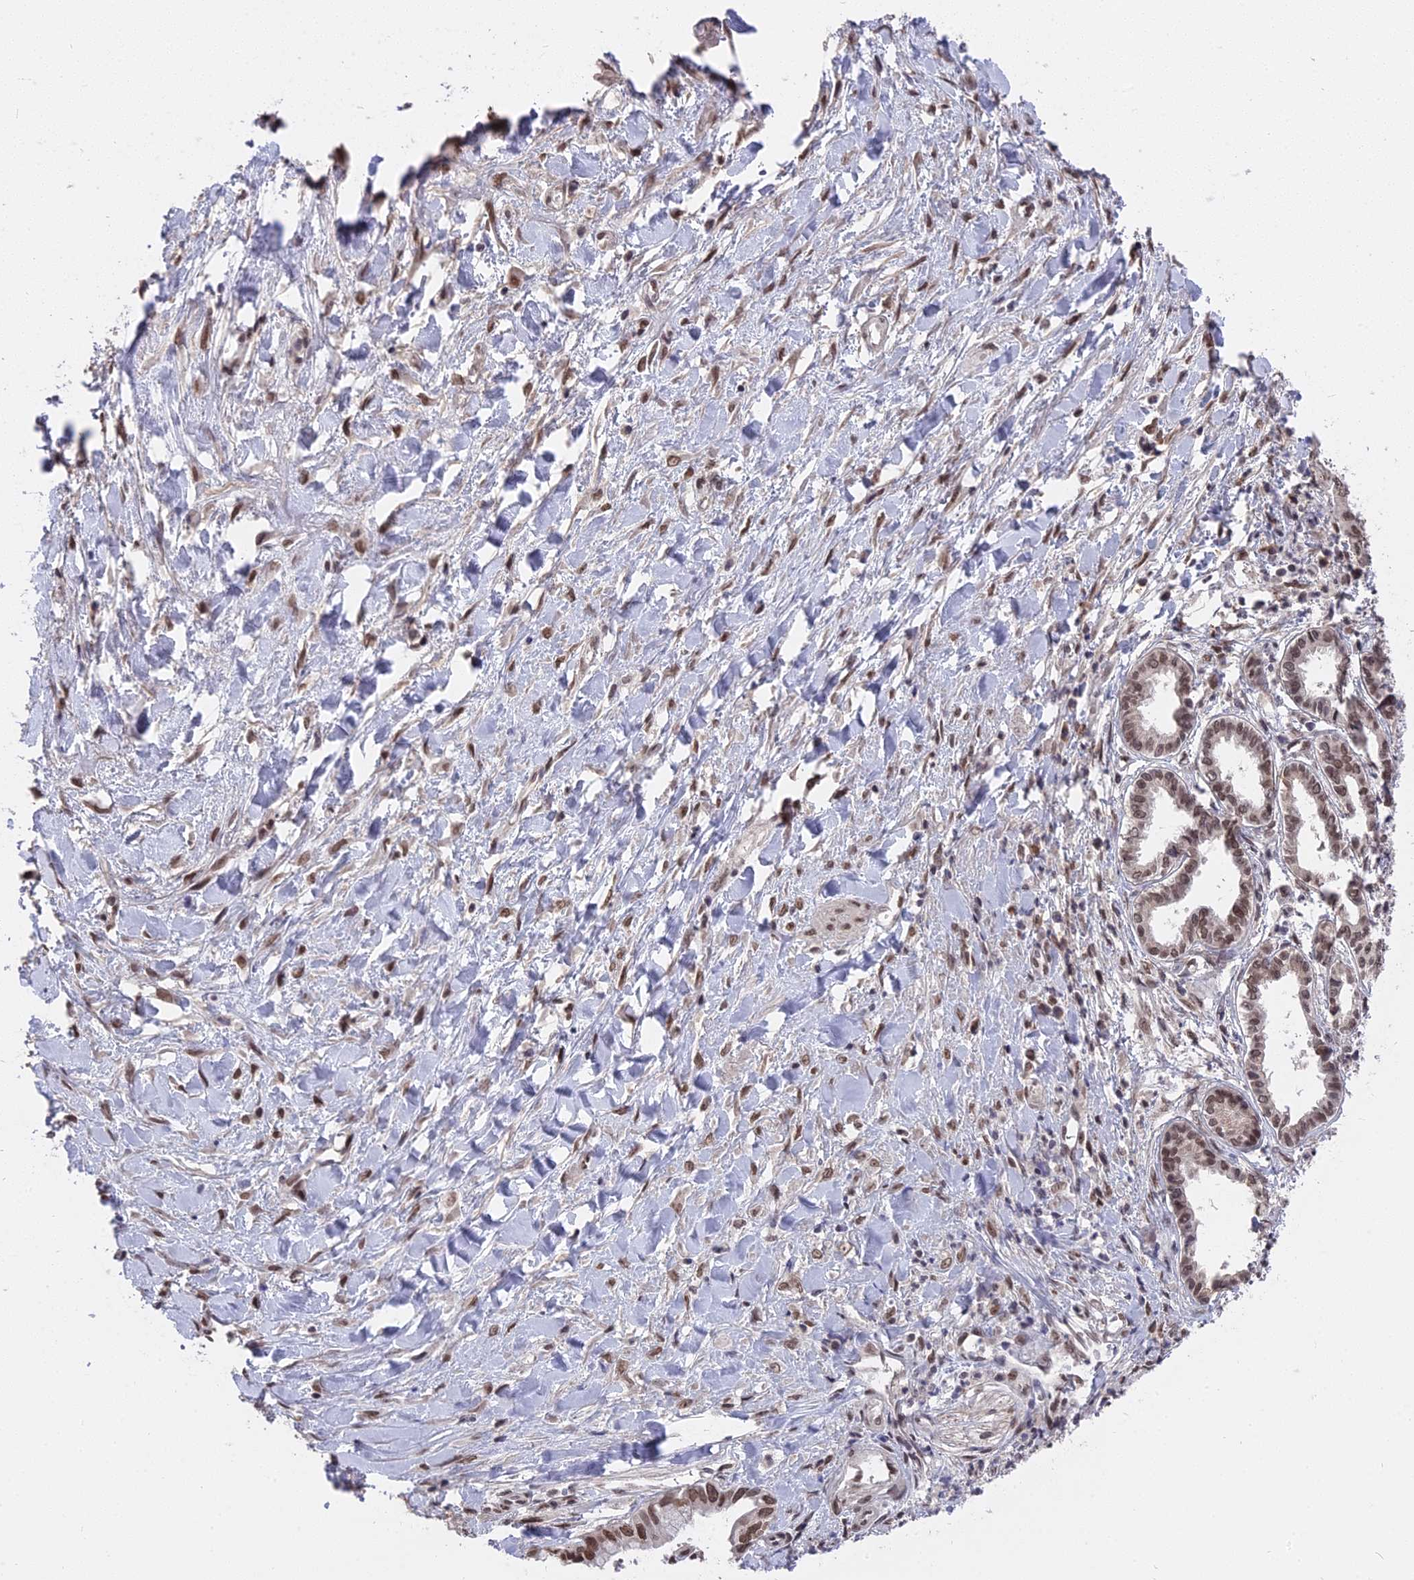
{"staining": {"intensity": "moderate", "quantity": ">75%", "location": "nuclear"}, "tissue": "pancreatic cancer", "cell_type": "Tumor cells", "image_type": "cancer", "snomed": [{"axis": "morphology", "description": "Adenocarcinoma, NOS"}, {"axis": "topography", "description": "Pancreas"}], "caption": "Immunohistochemistry (DAB (3,3'-diaminobenzidine)) staining of human pancreatic cancer (adenocarcinoma) exhibits moderate nuclear protein positivity in approximately >75% of tumor cells. The staining was performed using DAB (3,3'-diaminobenzidine) to visualize the protein expression in brown, while the nuclei were stained in blue with hematoxylin (Magnification: 20x).", "gene": "NR1H3", "patient": {"sex": "female", "age": 50}}